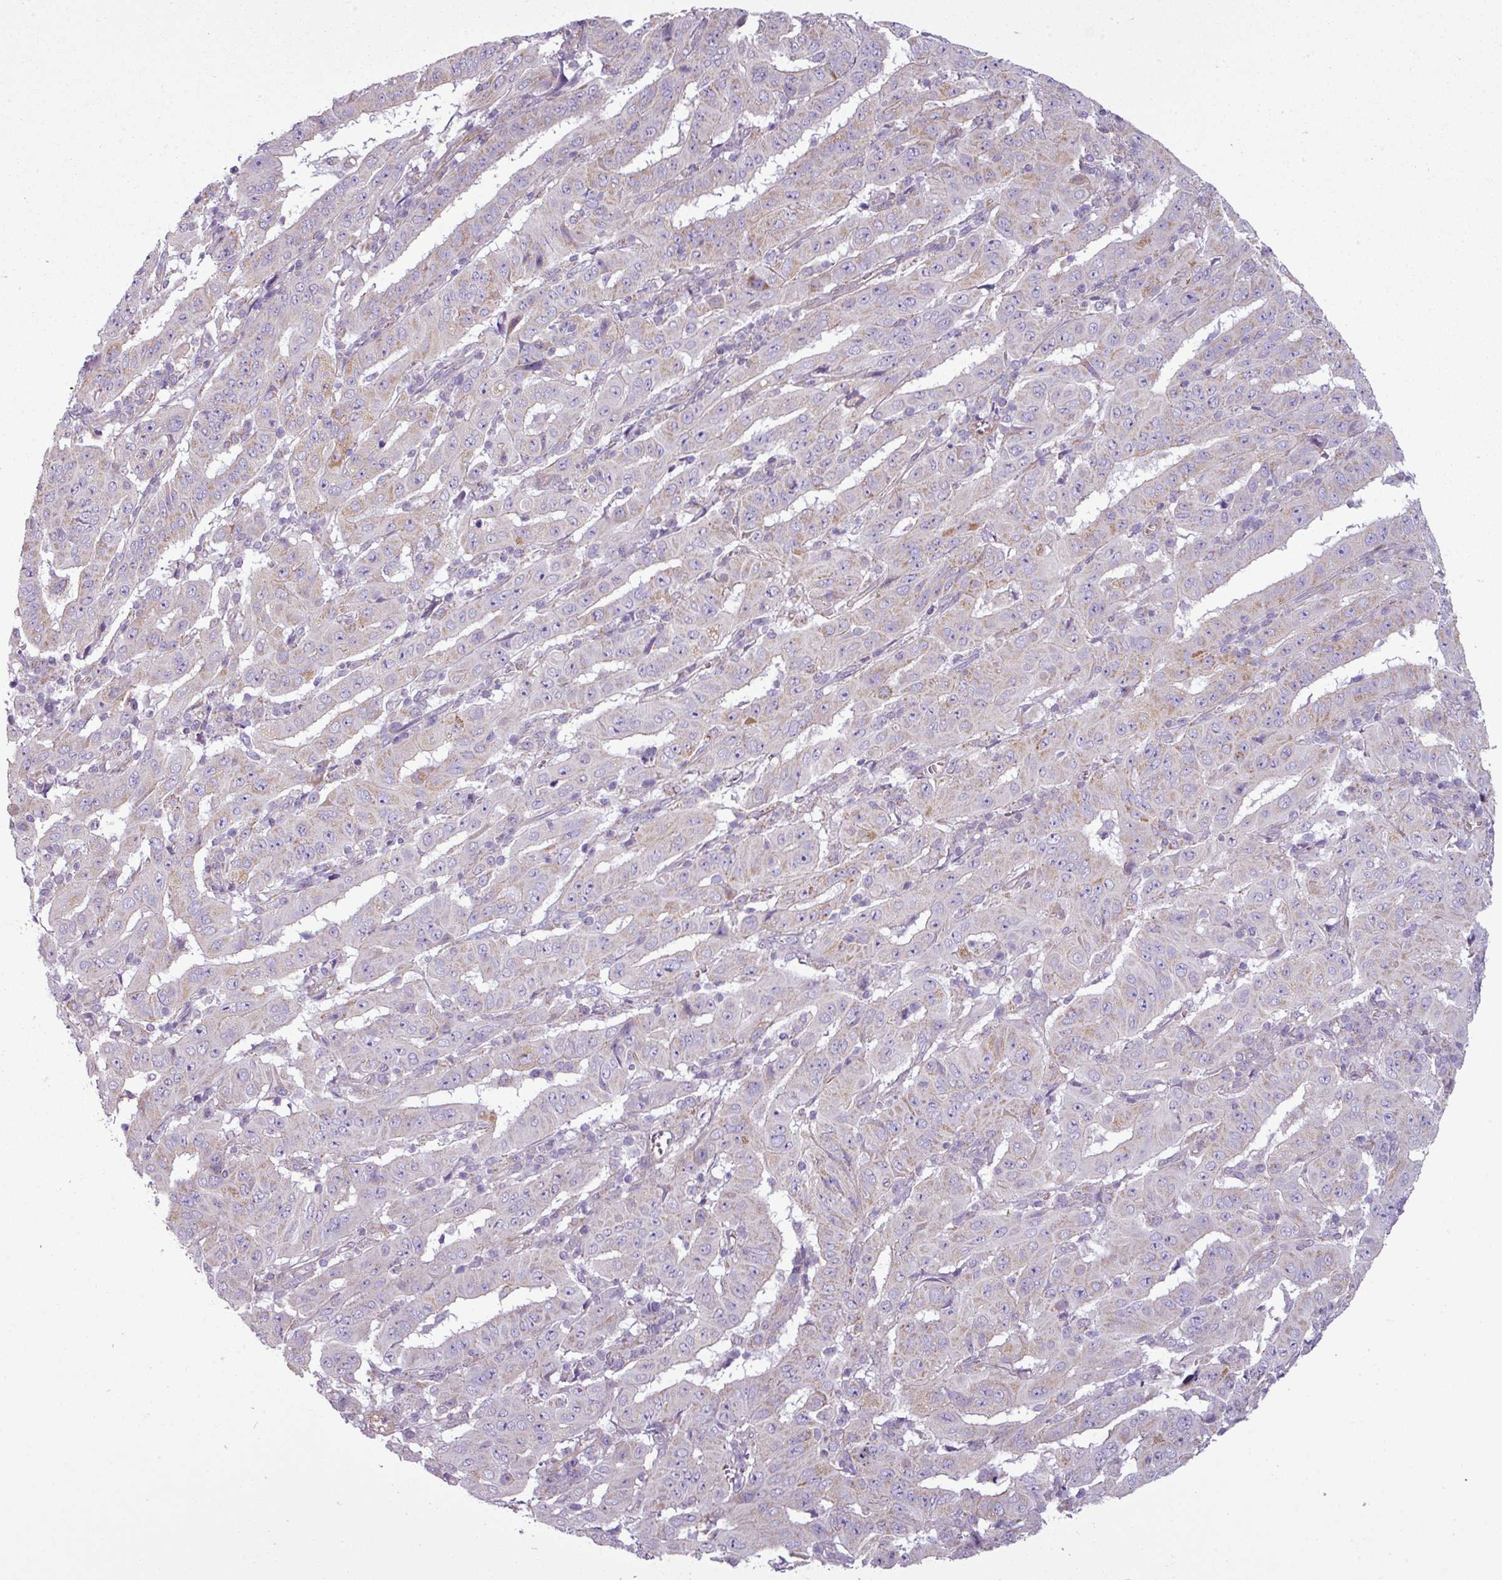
{"staining": {"intensity": "weak", "quantity": "<25%", "location": "cytoplasmic/membranous"}, "tissue": "pancreatic cancer", "cell_type": "Tumor cells", "image_type": "cancer", "snomed": [{"axis": "morphology", "description": "Adenocarcinoma, NOS"}, {"axis": "topography", "description": "Pancreas"}], "caption": "Immunohistochemistry micrograph of neoplastic tissue: pancreatic adenocarcinoma stained with DAB (3,3'-diaminobenzidine) shows no significant protein staining in tumor cells.", "gene": "BTN2A2", "patient": {"sex": "male", "age": 63}}